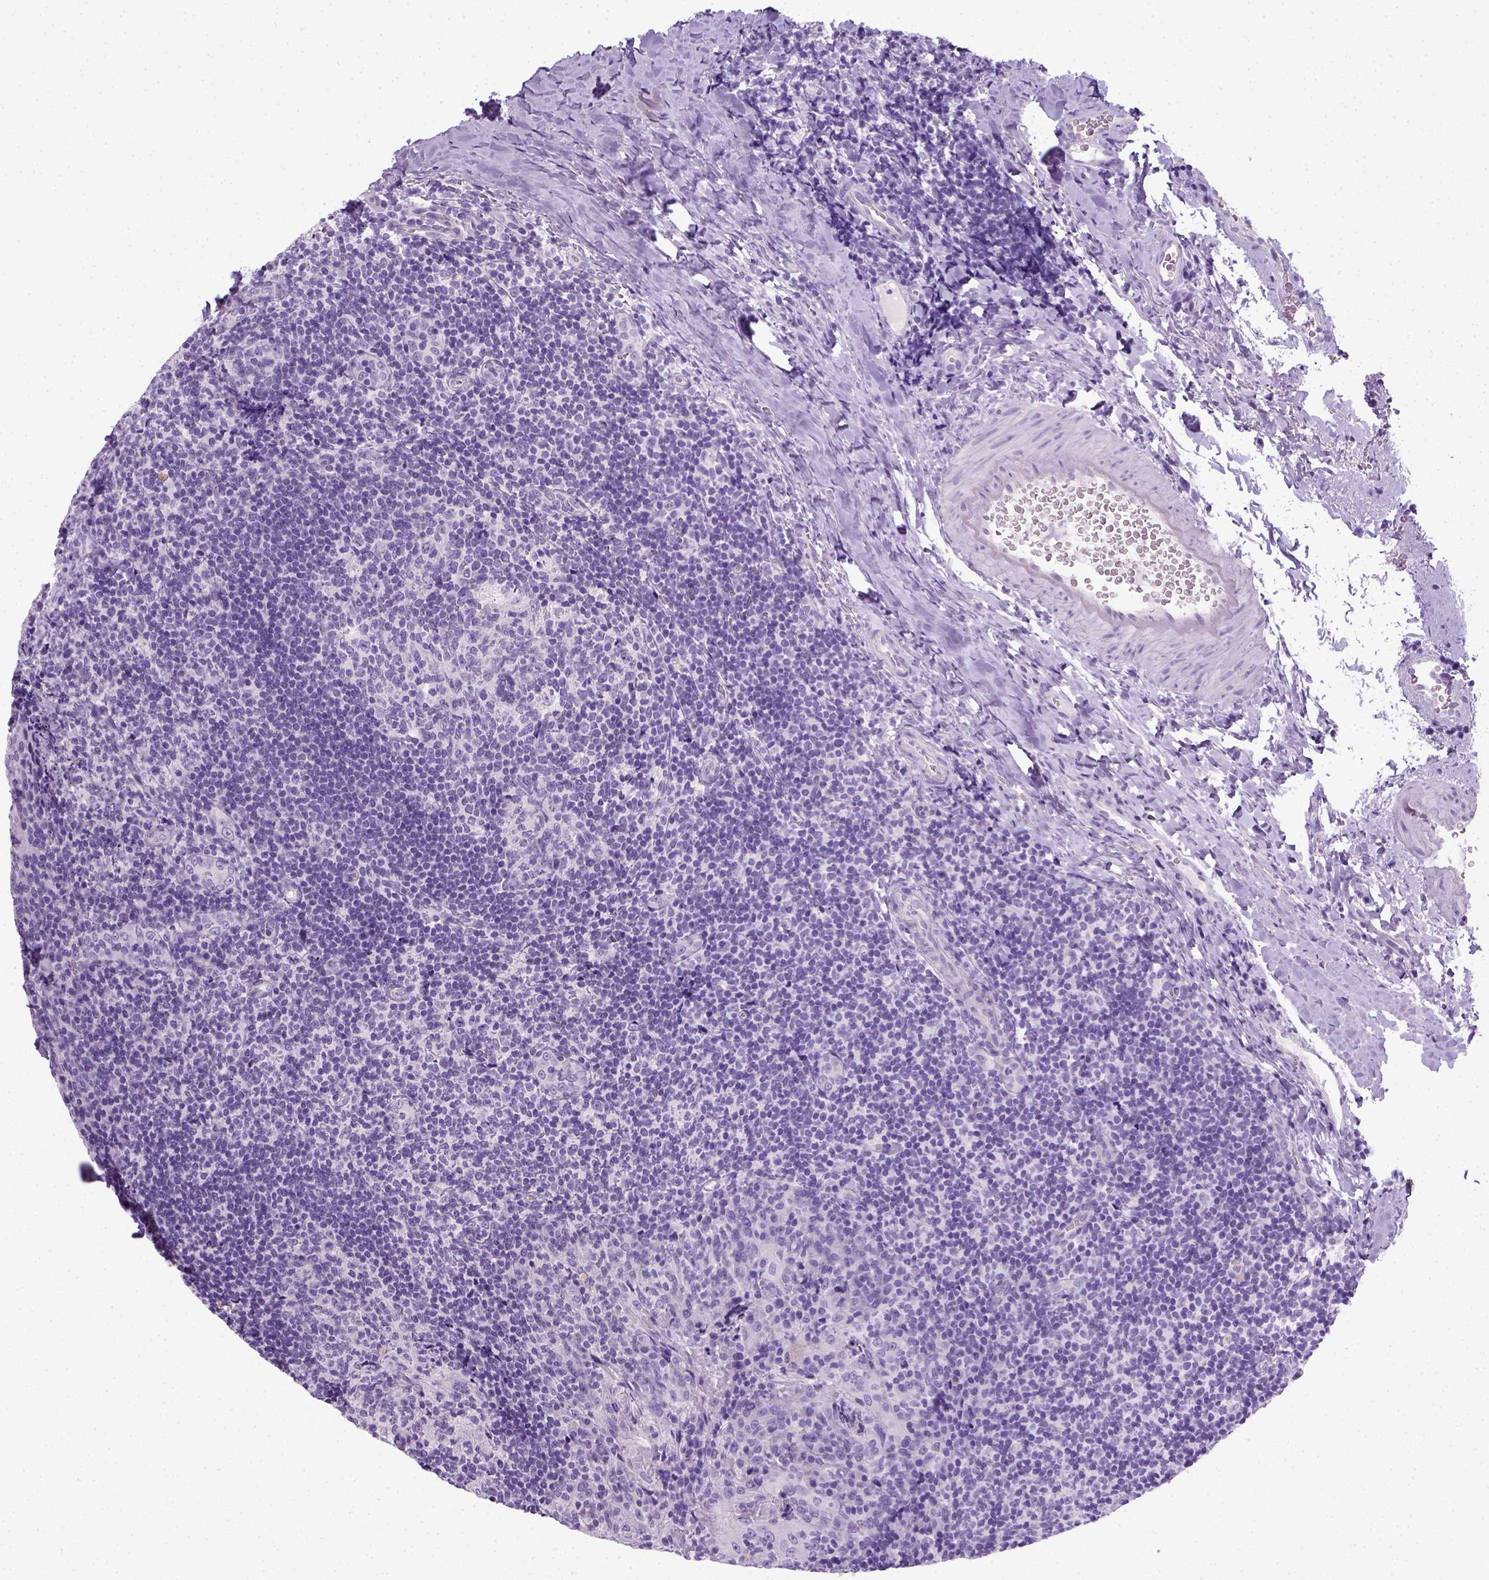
{"staining": {"intensity": "negative", "quantity": "none", "location": "none"}, "tissue": "tonsil", "cell_type": "Germinal center cells", "image_type": "normal", "snomed": [{"axis": "morphology", "description": "Normal tissue, NOS"}, {"axis": "topography", "description": "Tonsil"}], "caption": "Human tonsil stained for a protein using immunohistochemistry (IHC) displays no positivity in germinal center cells.", "gene": "KRT71", "patient": {"sex": "male", "age": 17}}